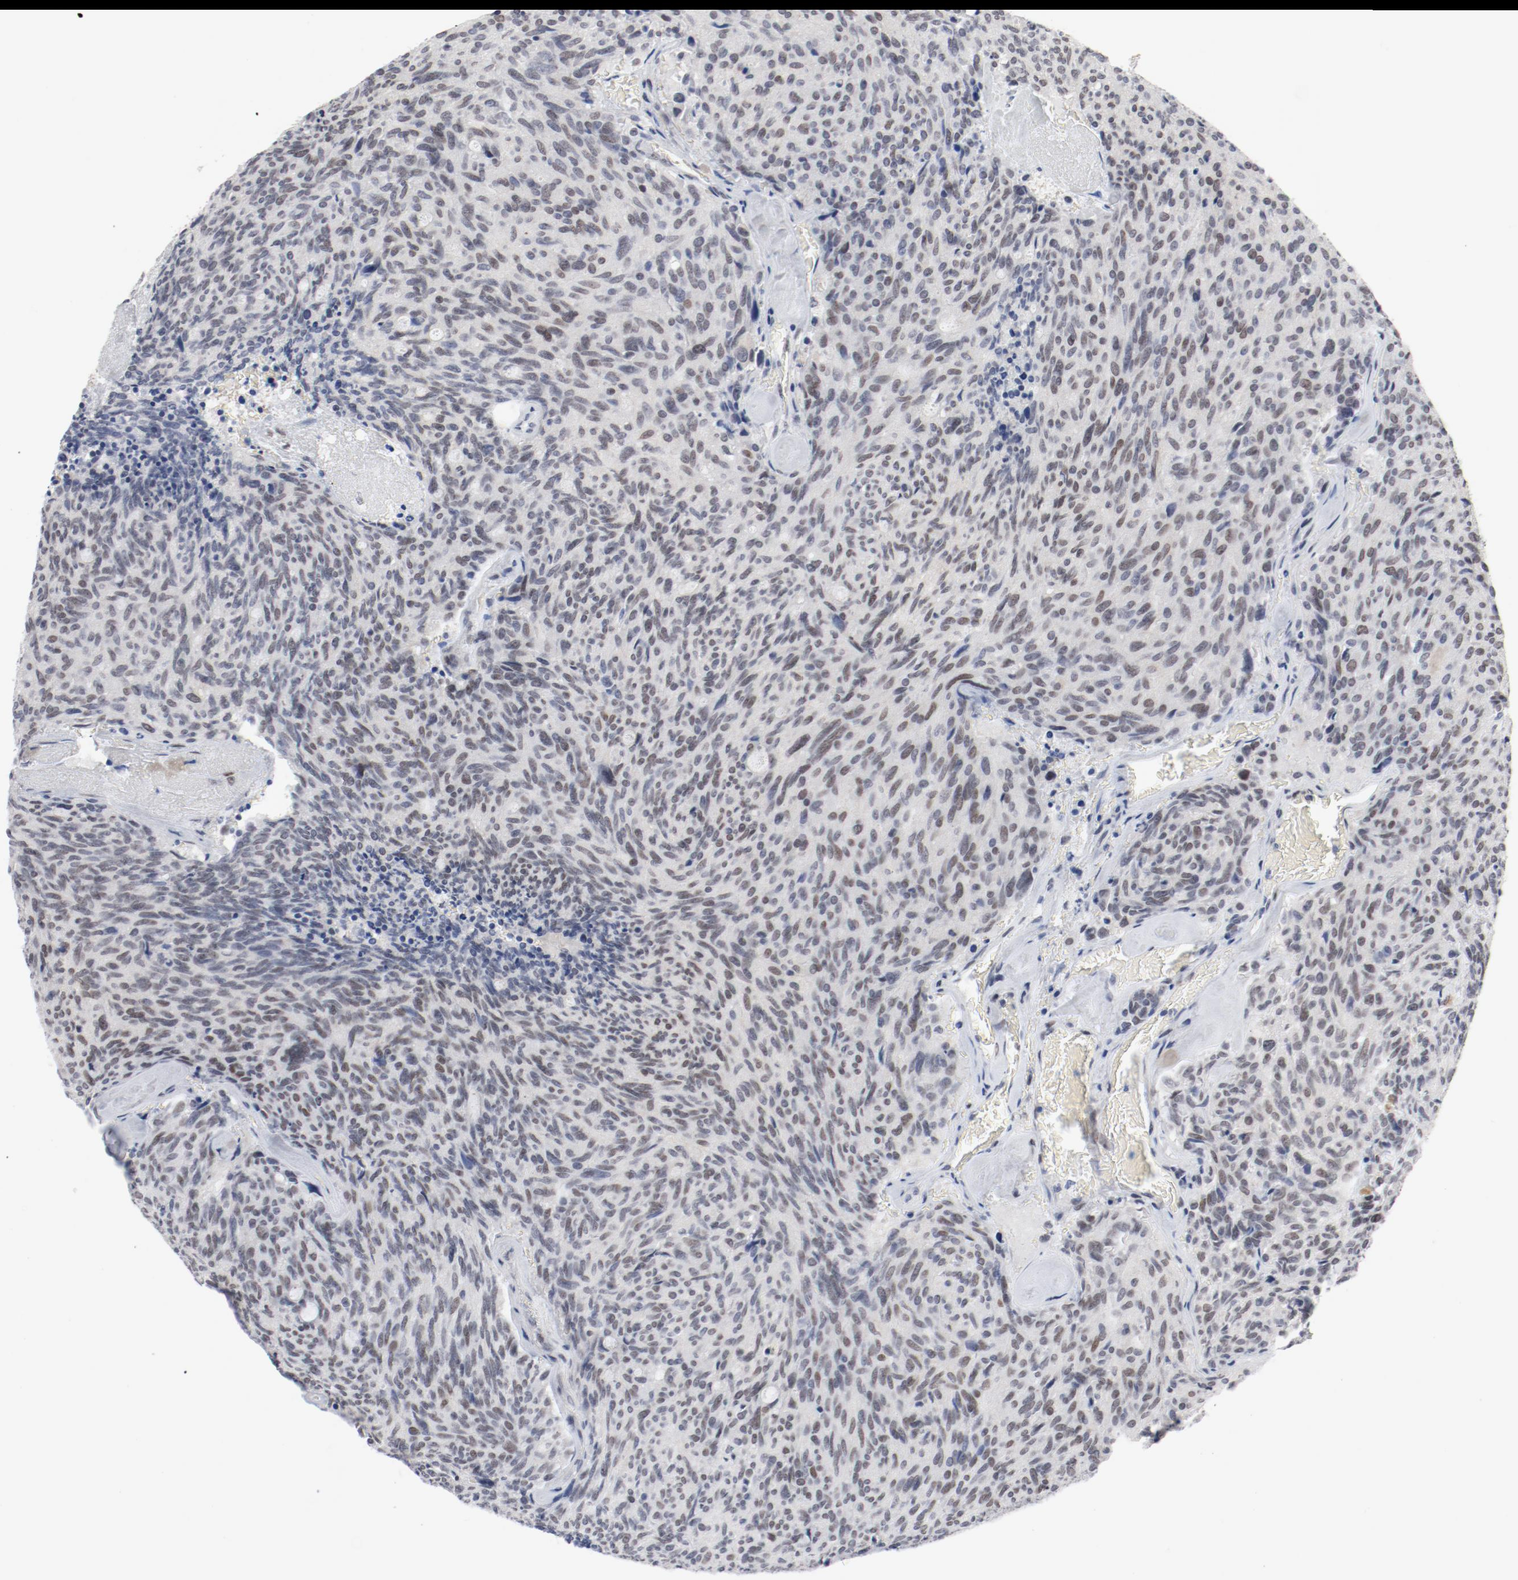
{"staining": {"intensity": "weak", "quantity": ">75%", "location": "nuclear"}, "tissue": "carcinoid", "cell_type": "Tumor cells", "image_type": "cancer", "snomed": [{"axis": "morphology", "description": "Carcinoid, malignant, NOS"}, {"axis": "topography", "description": "Pancreas"}], "caption": "Weak nuclear positivity for a protein is identified in about >75% of tumor cells of malignant carcinoid using immunohistochemistry.", "gene": "ARNT", "patient": {"sex": "female", "age": 54}}